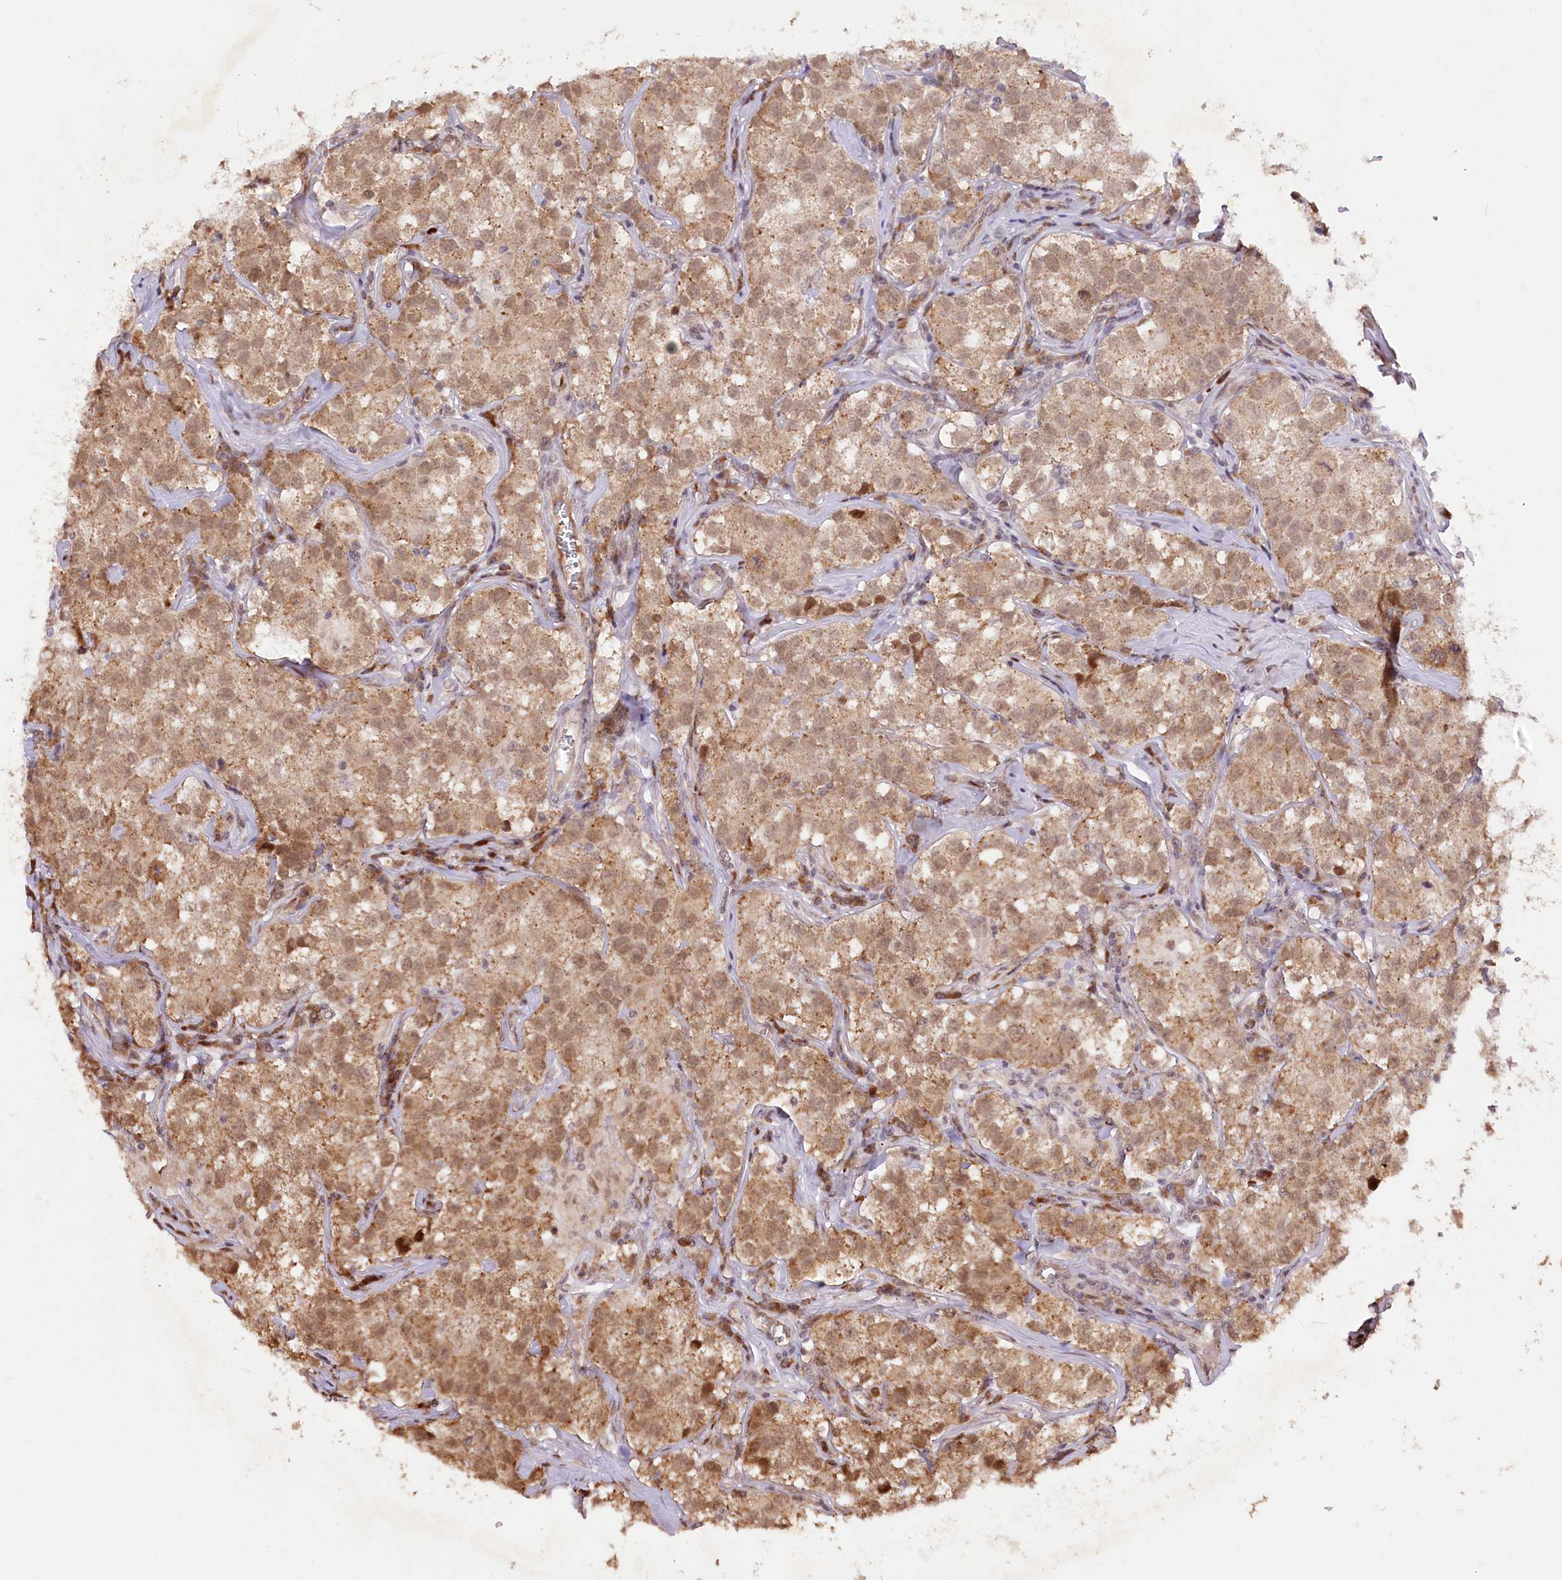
{"staining": {"intensity": "moderate", "quantity": ">75%", "location": "cytoplasmic/membranous,nuclear"}, "tissue": "testis cancer", "cell_type": "Tumor cells", "image_type": "cancer", "snomed": [{"axis": "morphology", "description": "Seminoma, NOS"}, {"axis": "morphology", "description": "Carcinoma, Embryonal, NOS"}, {"axis": "topography", "description": "Testis"}], "caption": "IHC (DAB) staining of human testis cancer shows moderate cytoplasmic/membranous and nuclear protein staining in about >75% of tumor cells. (Stains: DAB (3,3'-diaminobenzidine) in brown, nuclei in blue, Microscopy: brightfield microscopy at high magnification).", "gene": "DMP1", "patient": {"sex": "male", "age": 43}}